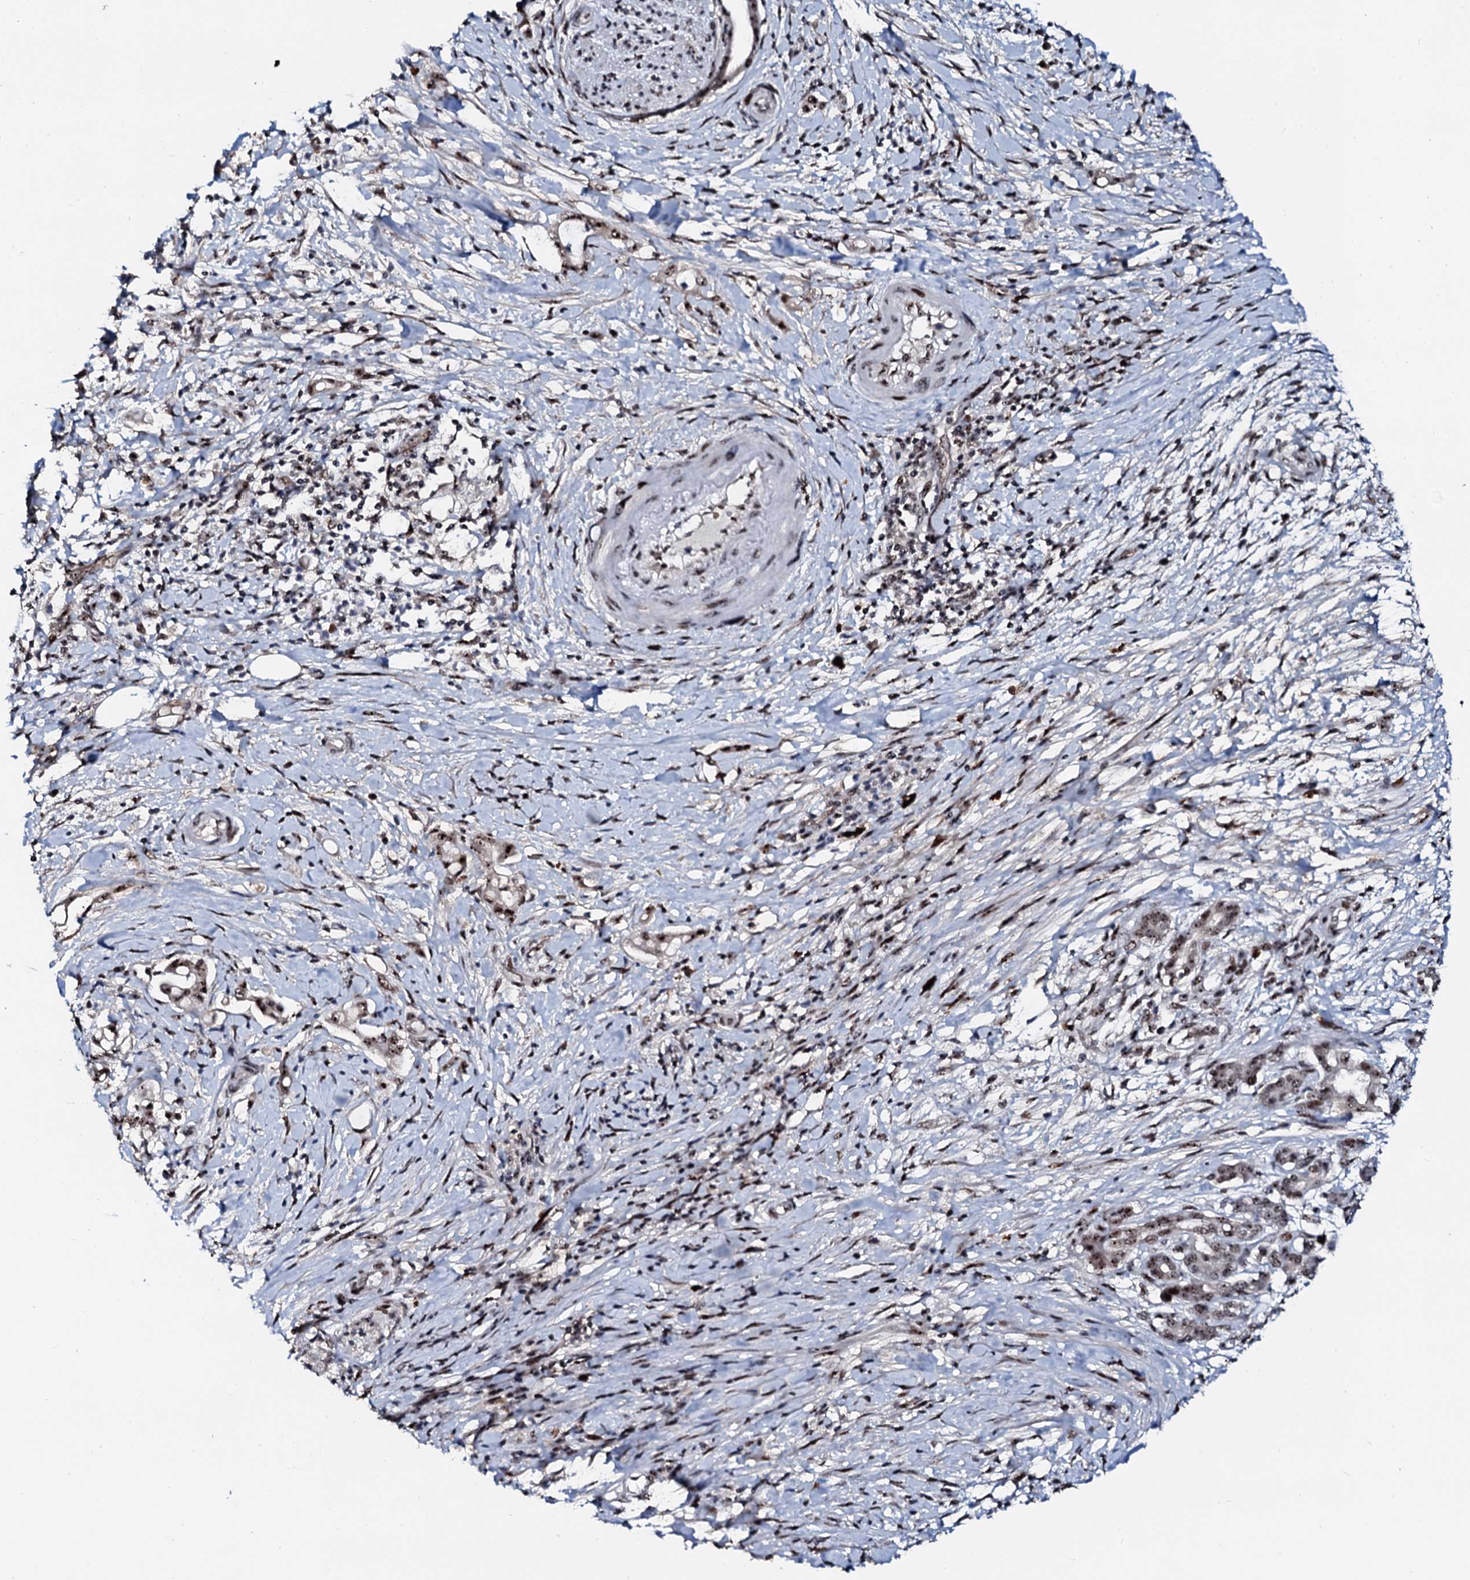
{"staining": {"intensity": "moderate", "quantity": ">75%", "location": "nuclear"}, "tissue": "pancreatic cancer", "cell_type": "Tumor cells", "image_type": "cancer", "snomed": [{"axis": "morphology", "description": "Adenocarcinoma, NOS"}, {"axis": "topography", "description": "Pancreas"}], "caption": "Human adenocarcinoma (pancreatic) stained for a protein (brown) demonstrates moderate nuclear positive positivity in about >75% of tumor cells.", "gene": "NEUROG3", "patient": {"sex": "female", "age": 55}}